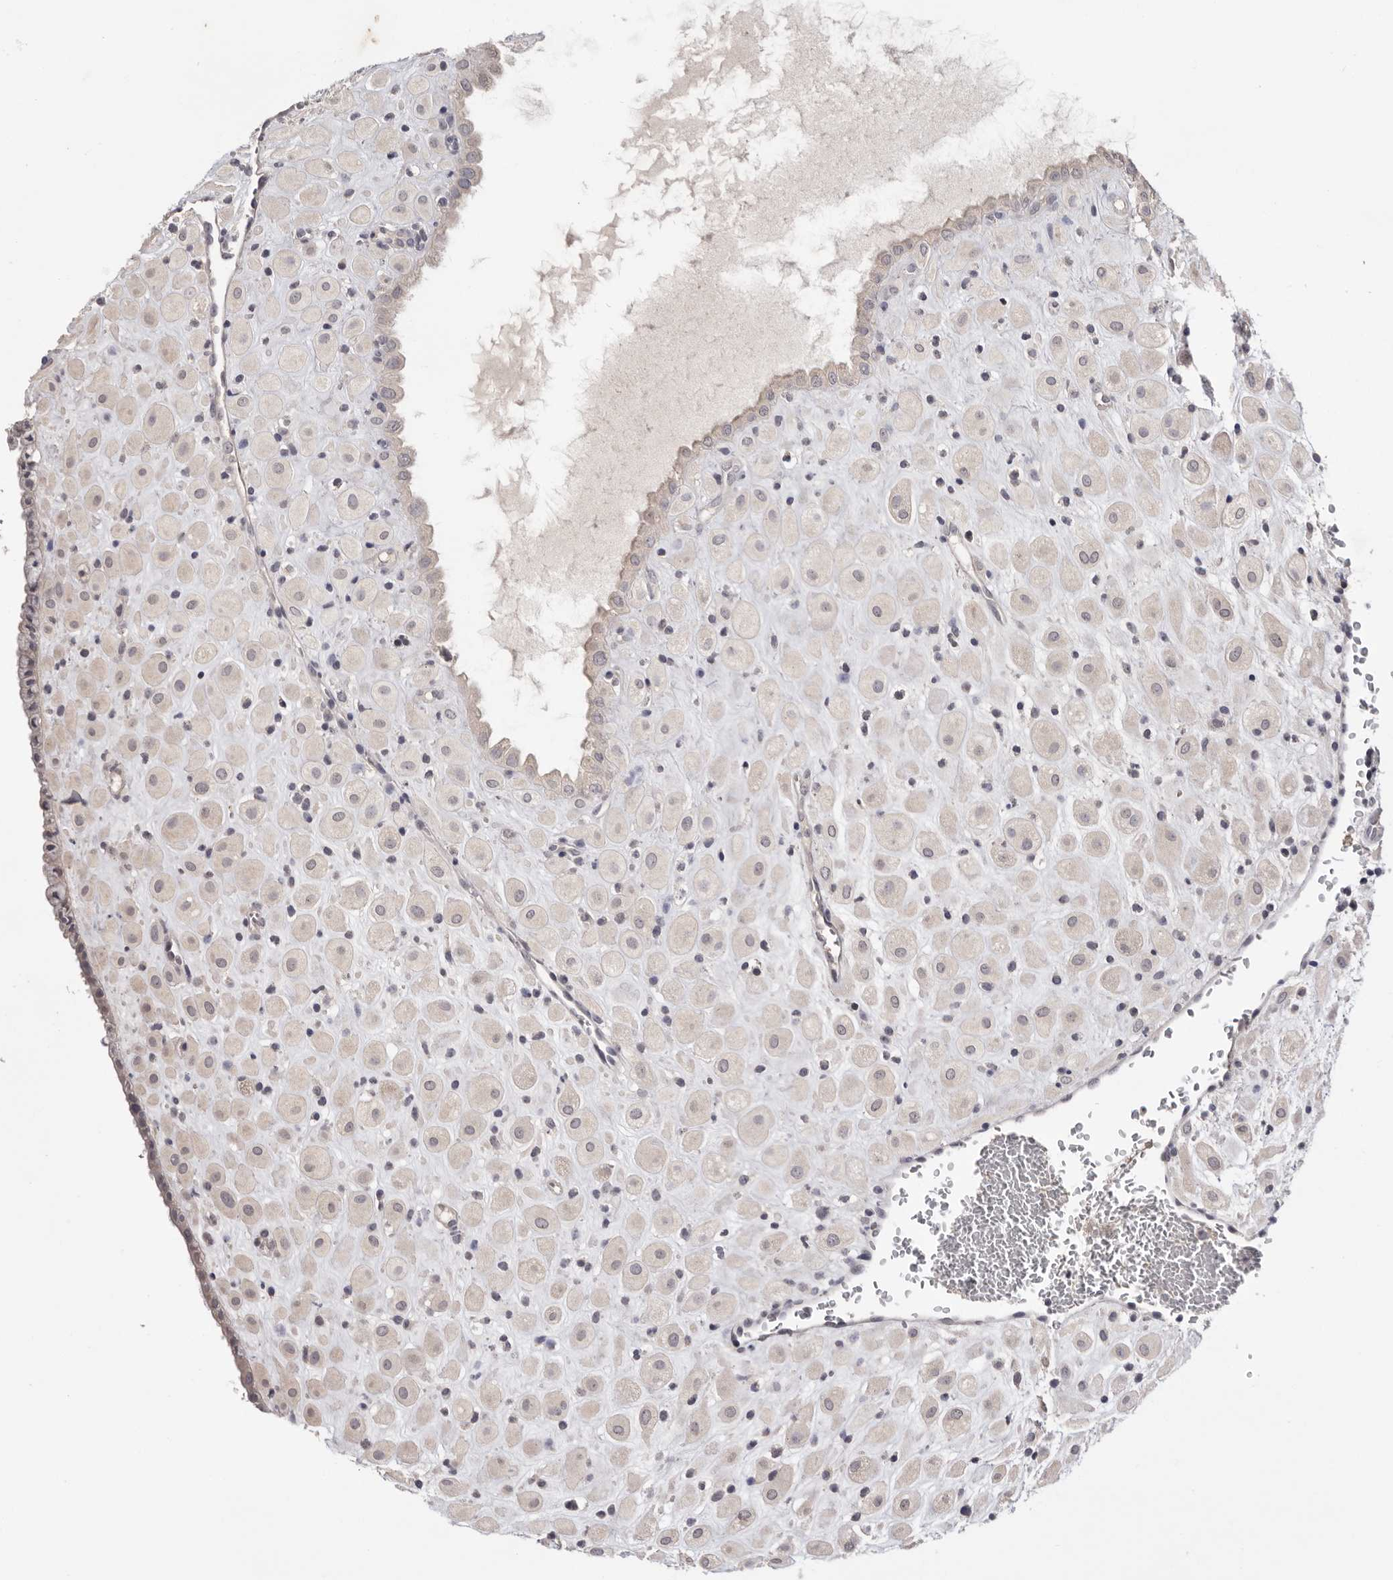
{"staining": {"intensity": "weak", "quantity": "25%-75%", "location": "cytoplasmic/membranous"}, "tissue": "placenta", "cell_type": "Decidual cells", "image_type": "normal", "snomed": [{"axis": "morphology", "description": "Normal tissue, NOS"}, {"axis": "topography", "description": "Placenta"}], "caption": "Unremarkable placenta was stained to show a protein in brown. There is low levels of weak cytoplasmic/membranous expression in about 25%-75% of decidual cells. Immunohistochemistry (ihc) stains the protein in brown and the nuclei are stained blue.", "gene": "DOP1A", "patient": {"sex": "female", "age": 35}}